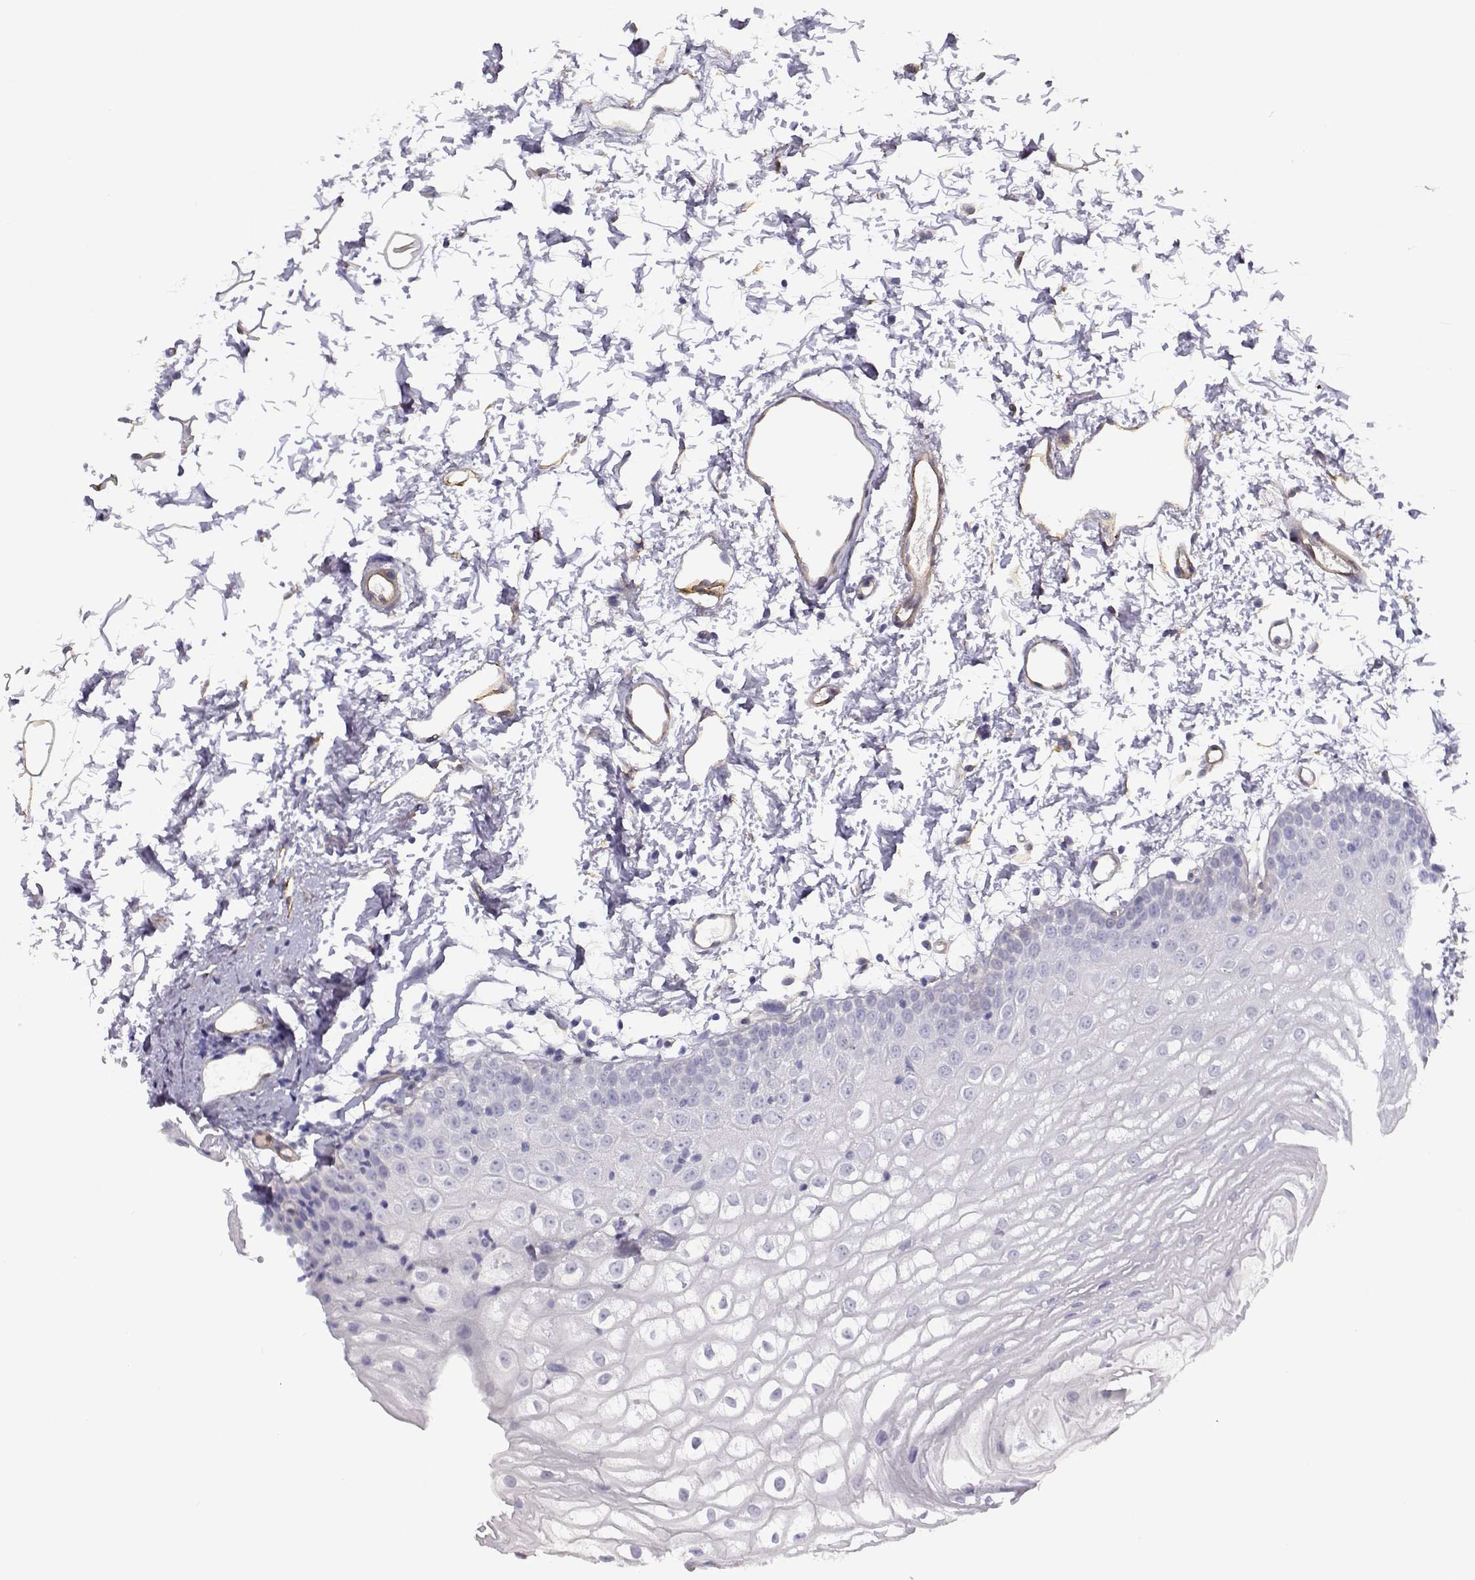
{"staining": {"intensity": "negative", "quantity": "none", "location": "none"}, "tissue": "oral mucosa", "cell_type": "Squamous epithelial cells", "image_type": "normal", "snomed": [{"axis": "morphology", "description": "Normal tissue, NOS"}, {"axis": "topography", "description": "Oral tissue"}], "caption": "IHC of unremarkable human oral mucosa demonstrates no staining in squamous epithelial cells. The staining was performed using DAB to visualize the protein expression in brown, while the nuclei were stained in blue with hematoxylin (Magnification: 20x).", "gene": "MYO1A", "patient": {"sex": "male", "age": 72}}